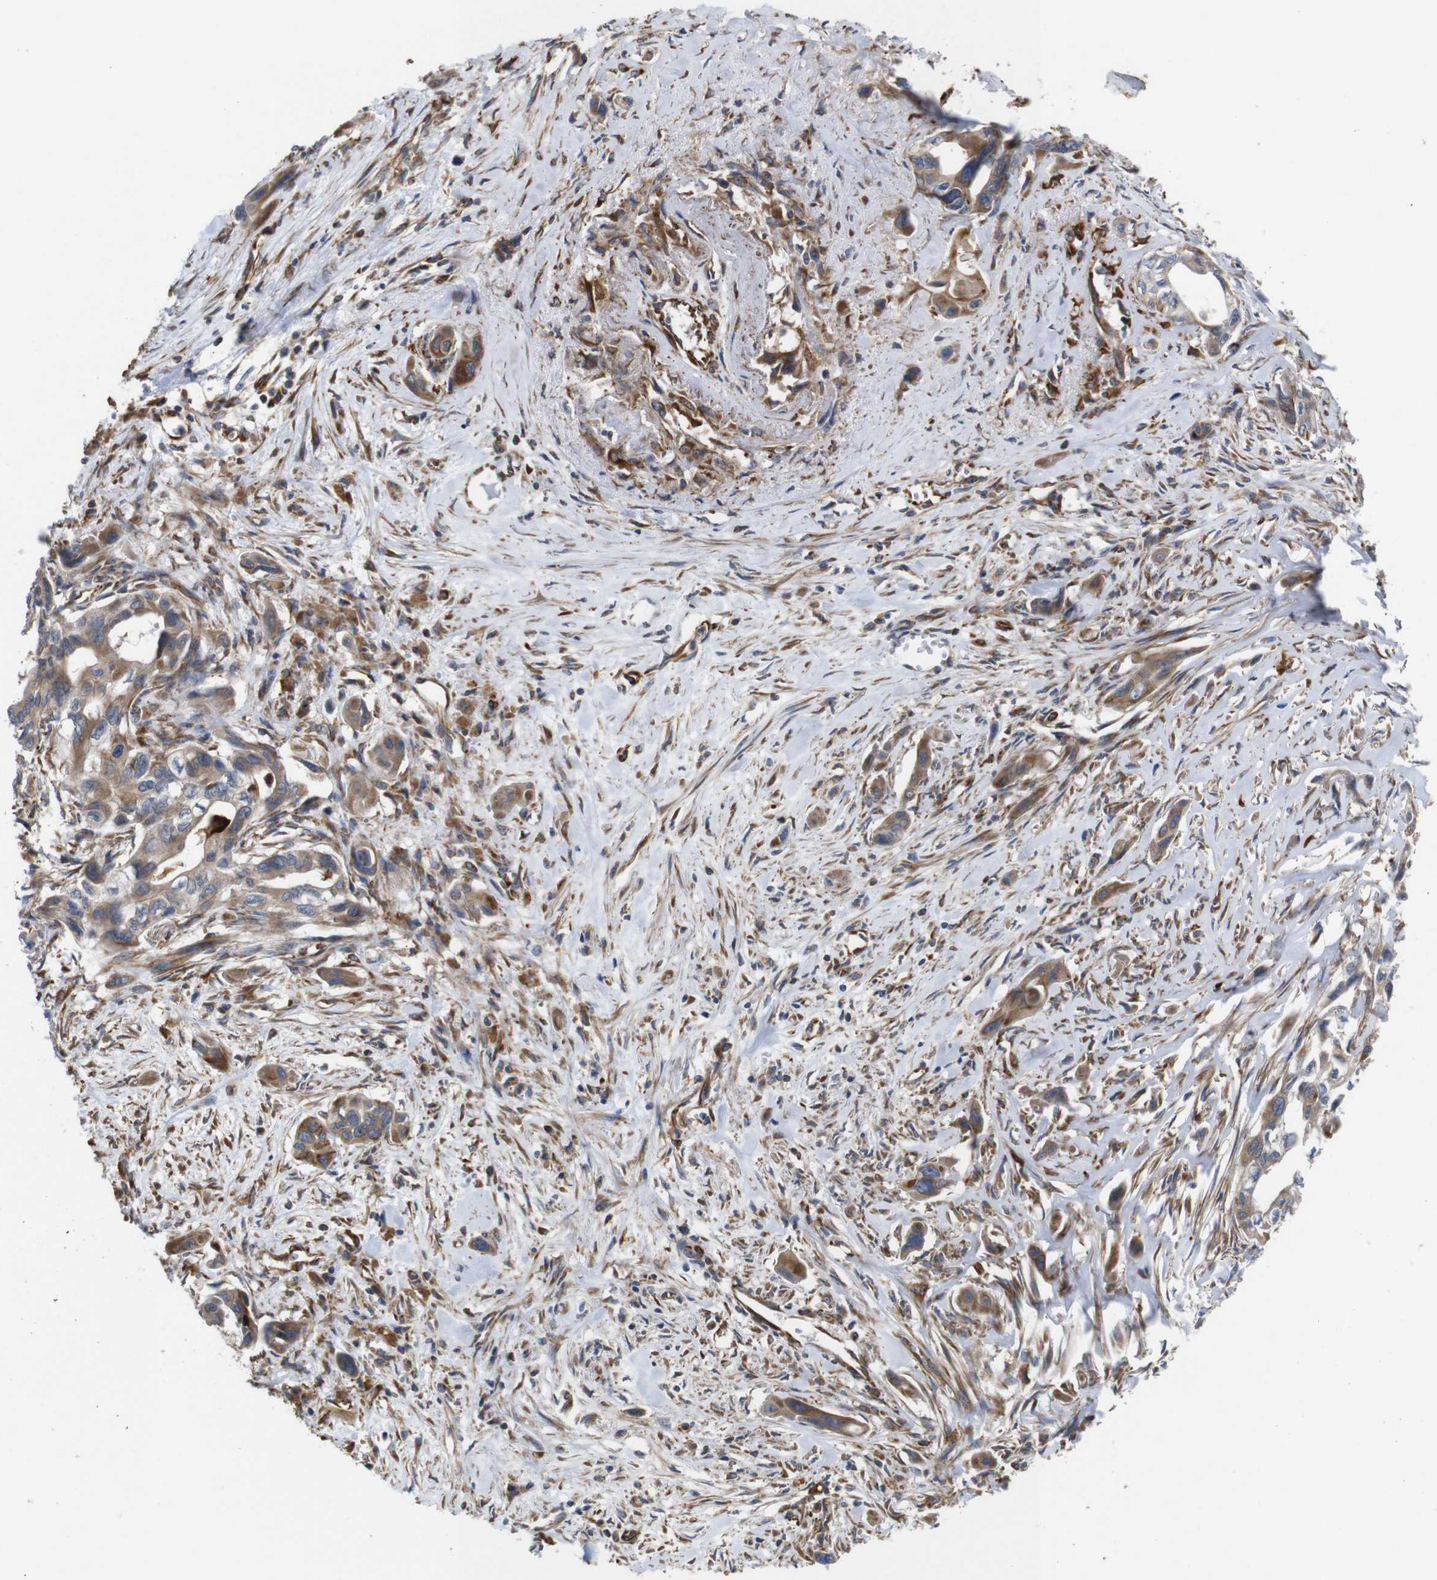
{"staining": {"intensity": "moderate", "quantity": ">75%", "location": "cytoplasmic/membranous"}, "tissue": "pancreatic cancer", "cell_type": "Tumor cells", "image_type": "cancer", "snomed": [{"axis": "morphology", "description": "Adenocarcinoma, NOS"}, {"axis": "topography", "description": "Pancreas"}], "caption": "Brown immunohistochemical staining in pancreatic cancer exhibits moderate cytoplasmic/membranous positivity in approximately >75% of tumor cells.", "gene": "POMK", "patient": {"sex": "male", "age": 73}}